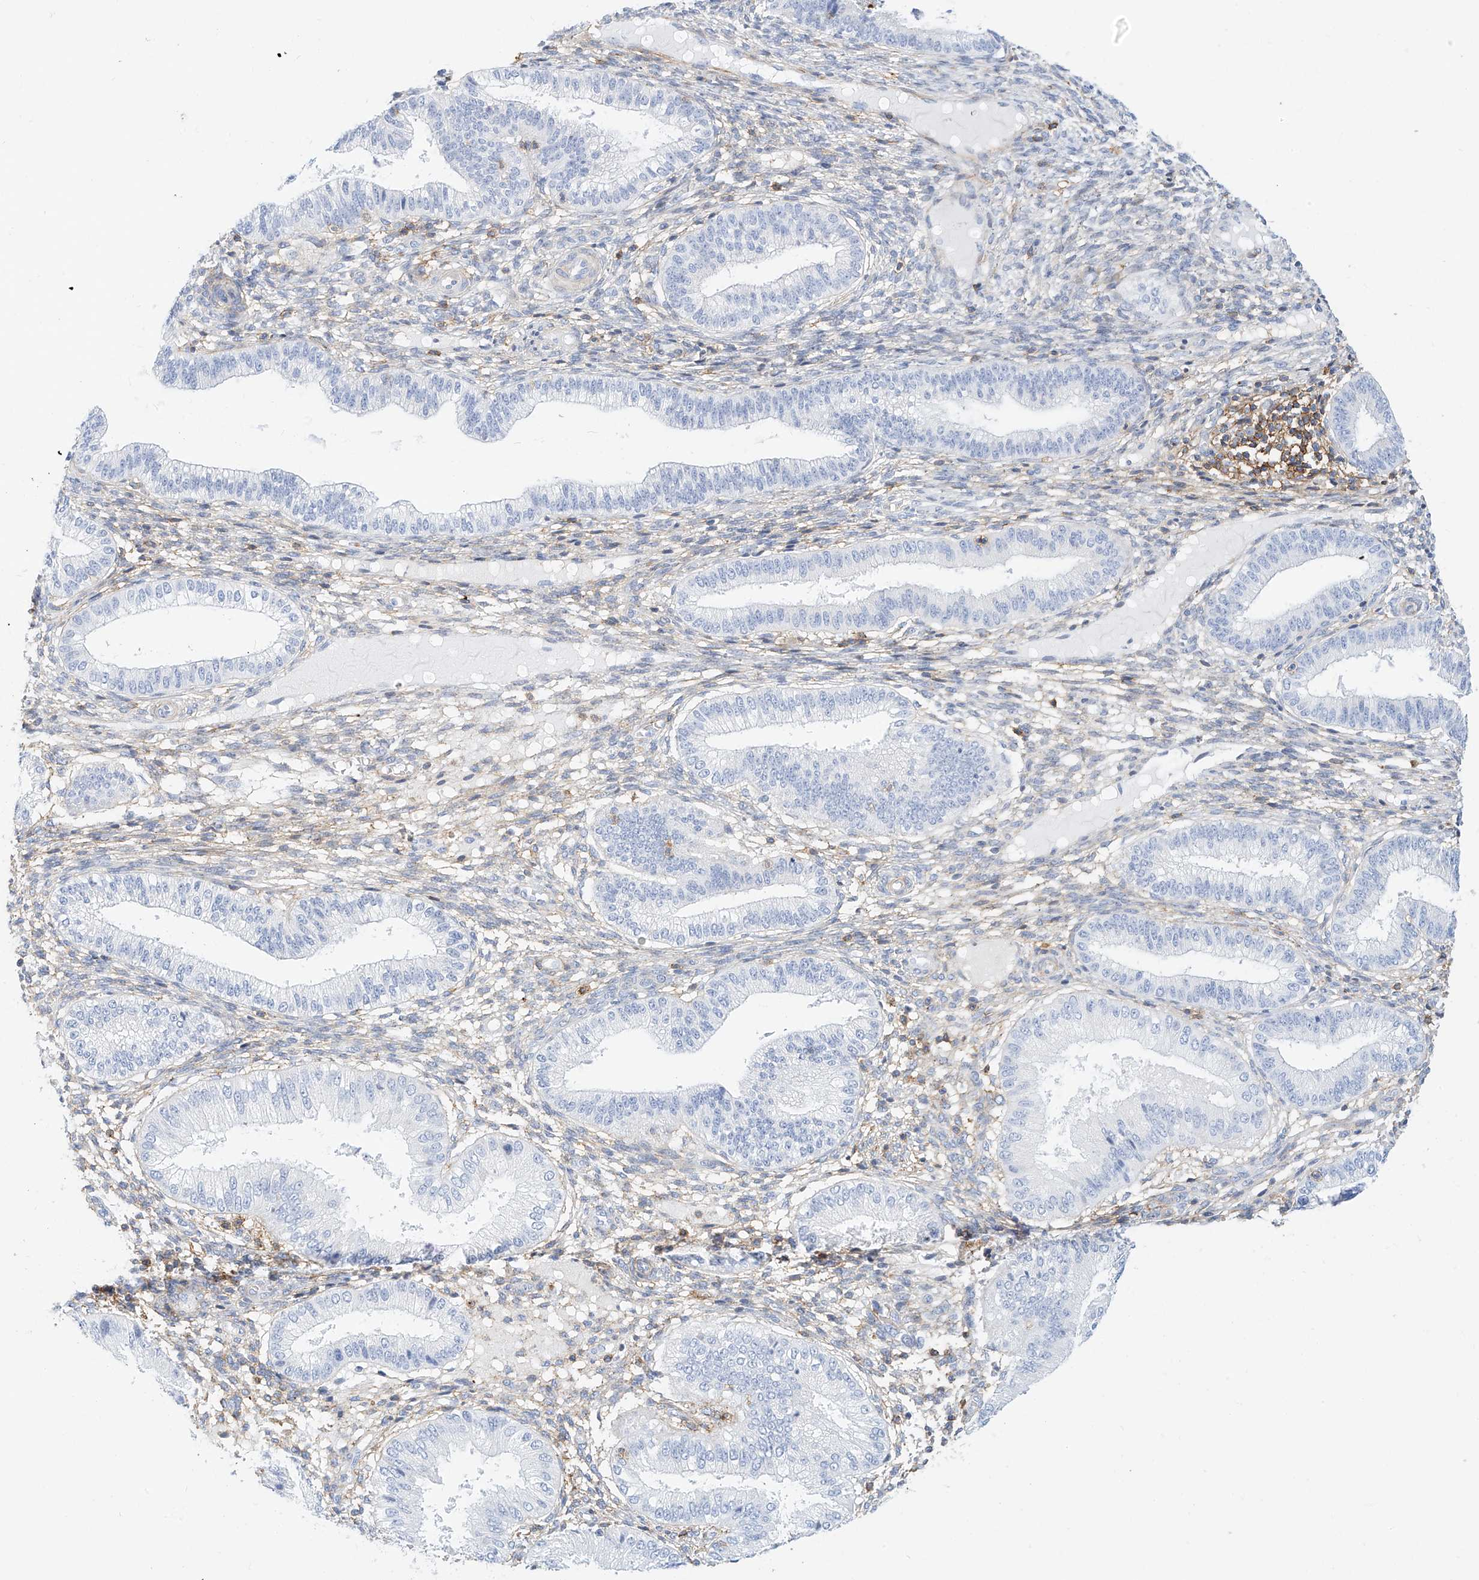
{"staining": {"intensity": "weak", "quantity": "25%-75%", "location": "cytoplasmic/membranous"}, "tissue": "endometrium", "cell_type": "Cells in endometrial stroma", "image_type": "normal", "snomed": [{"axis": "morphology", "description": "Normal tissue, NOS"}, {"axis": "topography", "description": "Endometrium"}], "caption": "Normal endometrium was stained to show a protein in brown. There is low levels of weak cytoplasmic/membranous expression in about 25%-75% of cells in endometrial stroma. The protein is stained brown, and the nuclei are stained in blue (DAB (3,3'-diaminobenzidine) IHC with brightfield microscopy, high magnification).", "gene": "TXNDC9", "patient": {"sex": "female", "age": 39}}